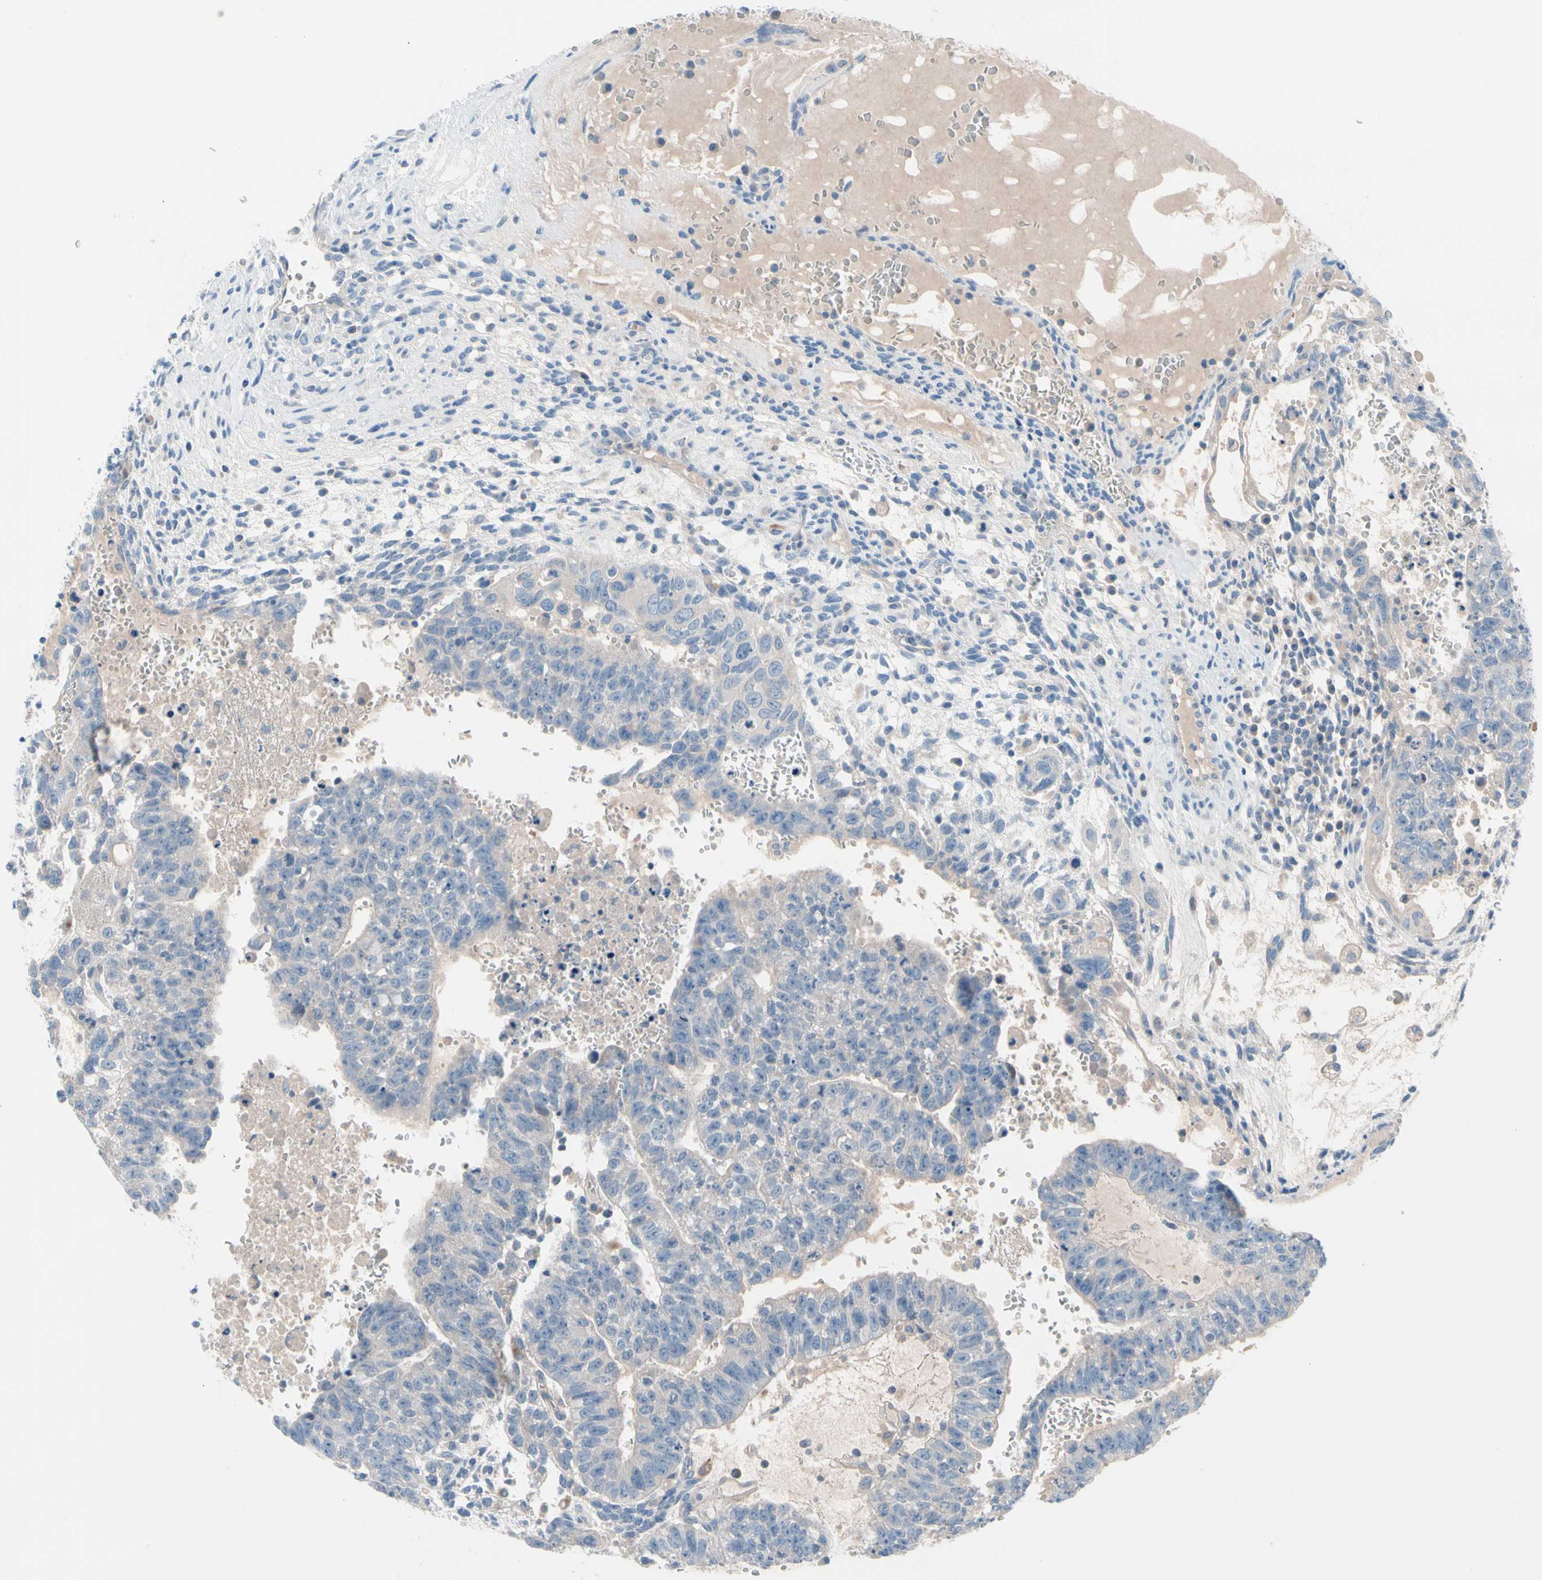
{"staining": {"intensity": "weak", "quantity": "25%-75%", "location": "cytoplasmic/membranous"}, "tissue": "testis cancer", "cell_type": "Tumor cells", "image_type": "cancer", "snomed": [{"axis": "morphology", "description": "Seminoma, NOS"}, {"axis": "morphology", "description": "Carcinoma, Embryonal, NOS"}, {"axis": "topography", "description": "Testis"}], "caption": "An immunohistochemistry (IHC) image of neoplastic tissue is shown. Protein staining in brown highlights weak cytoplasmic/membranous positivity in testis seminoma within tumor cells.", "gene": "CASQ1", "patient": {"sex": "male", "age": 52}}